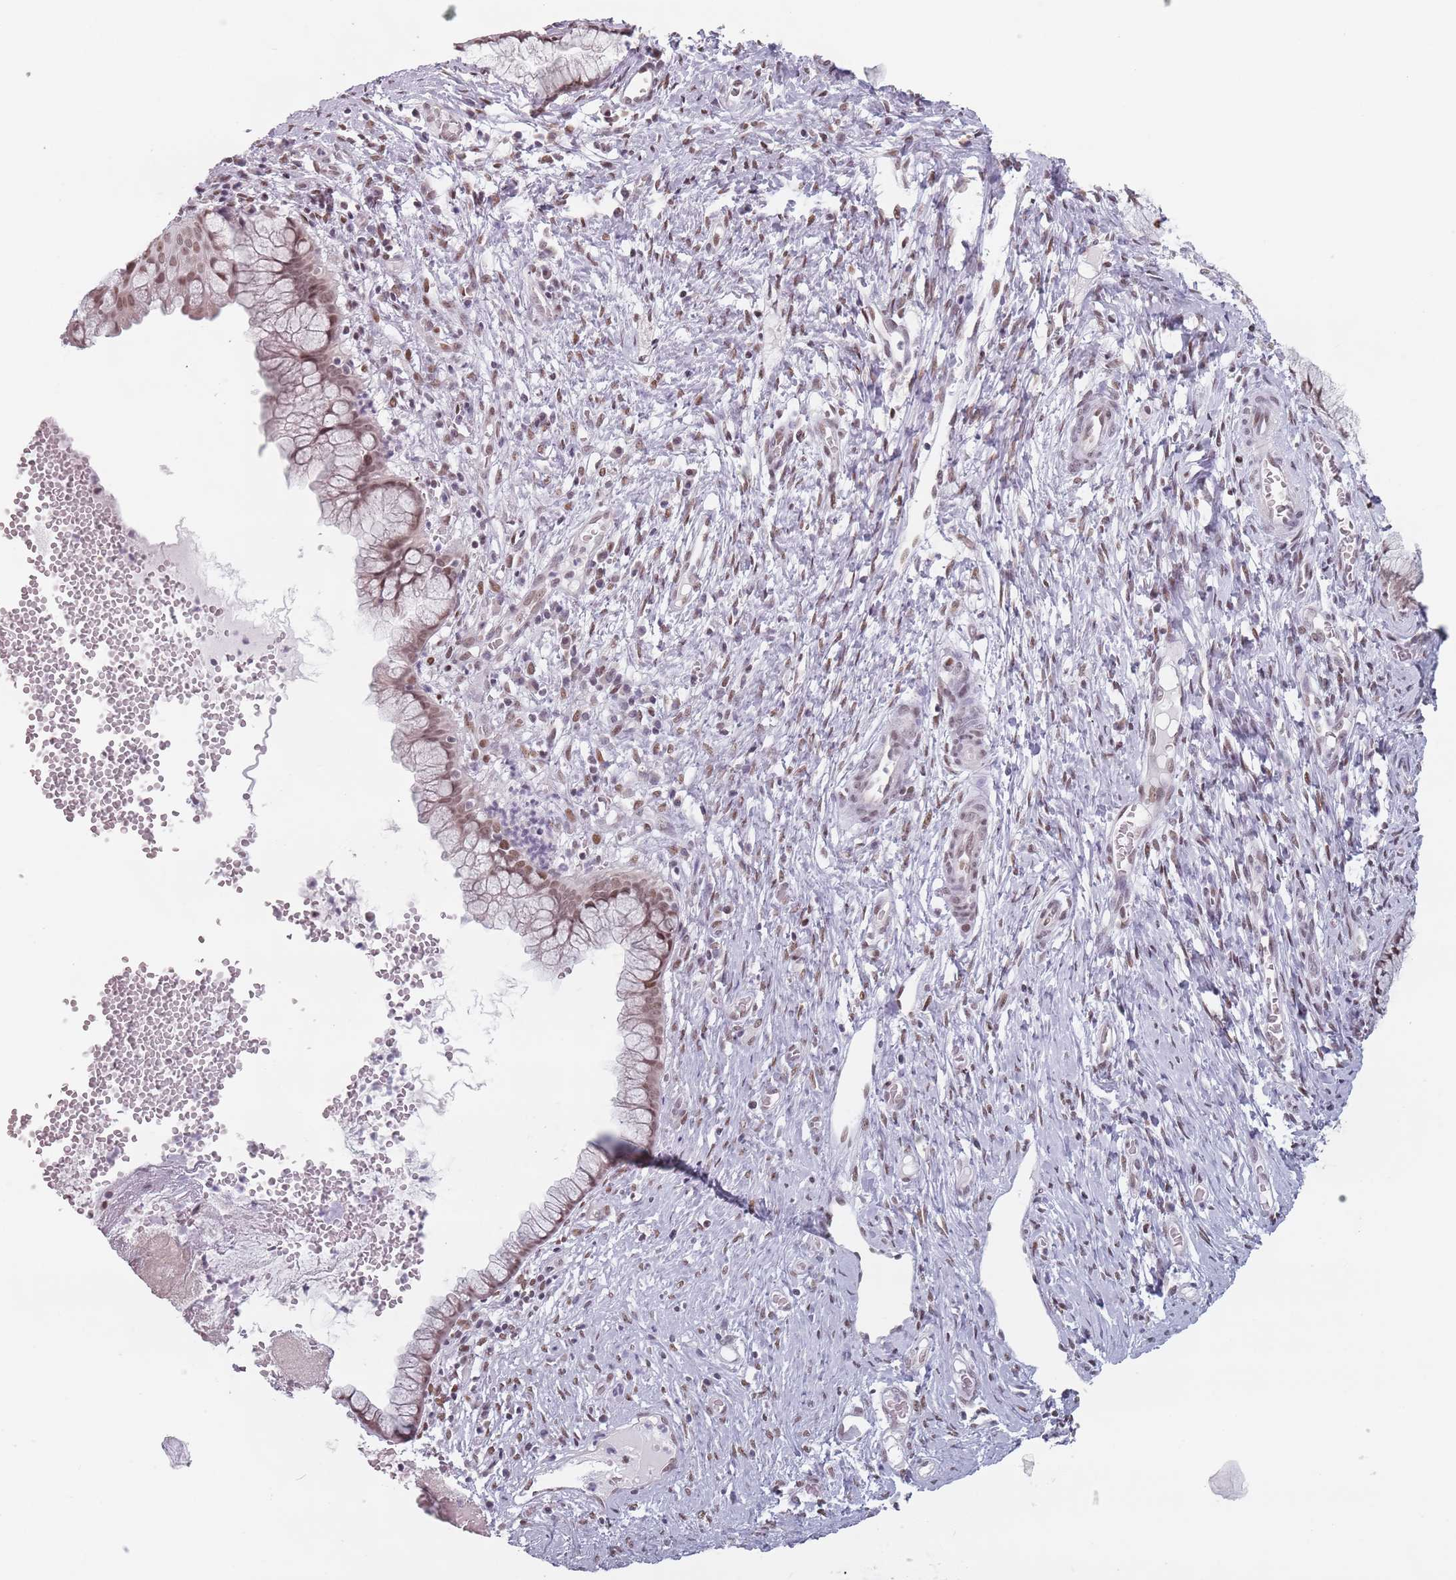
{"staining": {"intensity": "moderate", "quantity": ">75%", "location": "nuclear"}, "tissue": "cervix", "cell_type": "Glandular cells", "image_type": "normal", "snomed": [{"axis": "morphology", "description": "Normal tissue, NOS"}, {"axis": "topography", "description": "Cervix"}], "caption": "Protein expression analysis of normal cervix reveals moderate nuclear staining in about >75% of glandular cells.", "gene": "PTCHD1", "patient": {"sex": "female", "age": 42}}